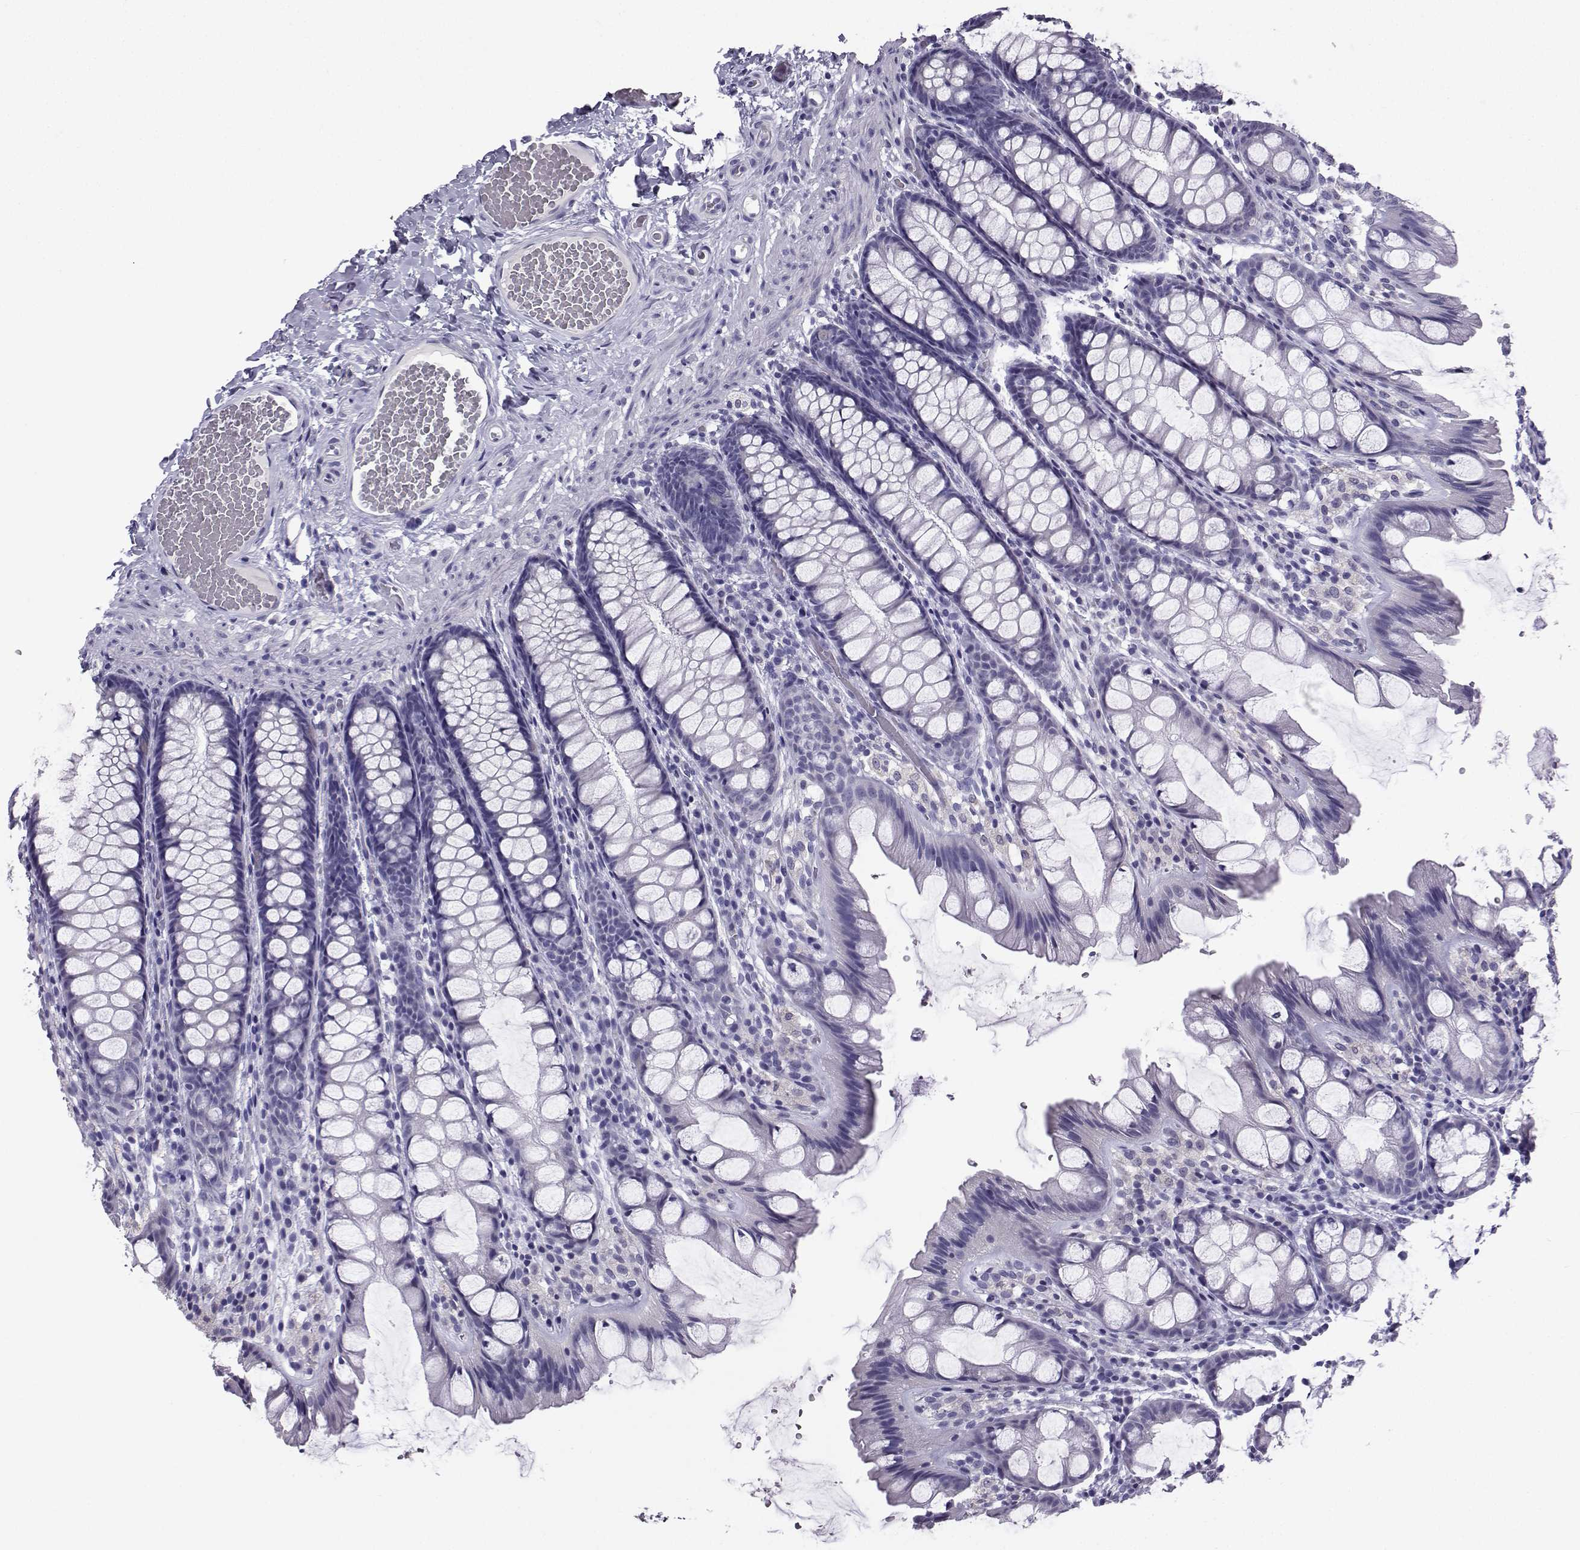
{"staining": {"intensity": "negative", "quantity": "none", "location": "none"}, "tissue": "colon", "cell_type": "Endothelial cells", "image_type": "normal", "snomed": [{"axis": "morphology", "description": "Normal tissue, NOS"}, {"axis": "topography", "description": "Colon"}], "caption": "The histopathology image shows no significant positivity in endothelial cells of colon. (DAB (3,3'-diaminobenzidine) IHC, high magnification).", "gene": "TBR1", "patient": {"sex": "male", "age": 47}}